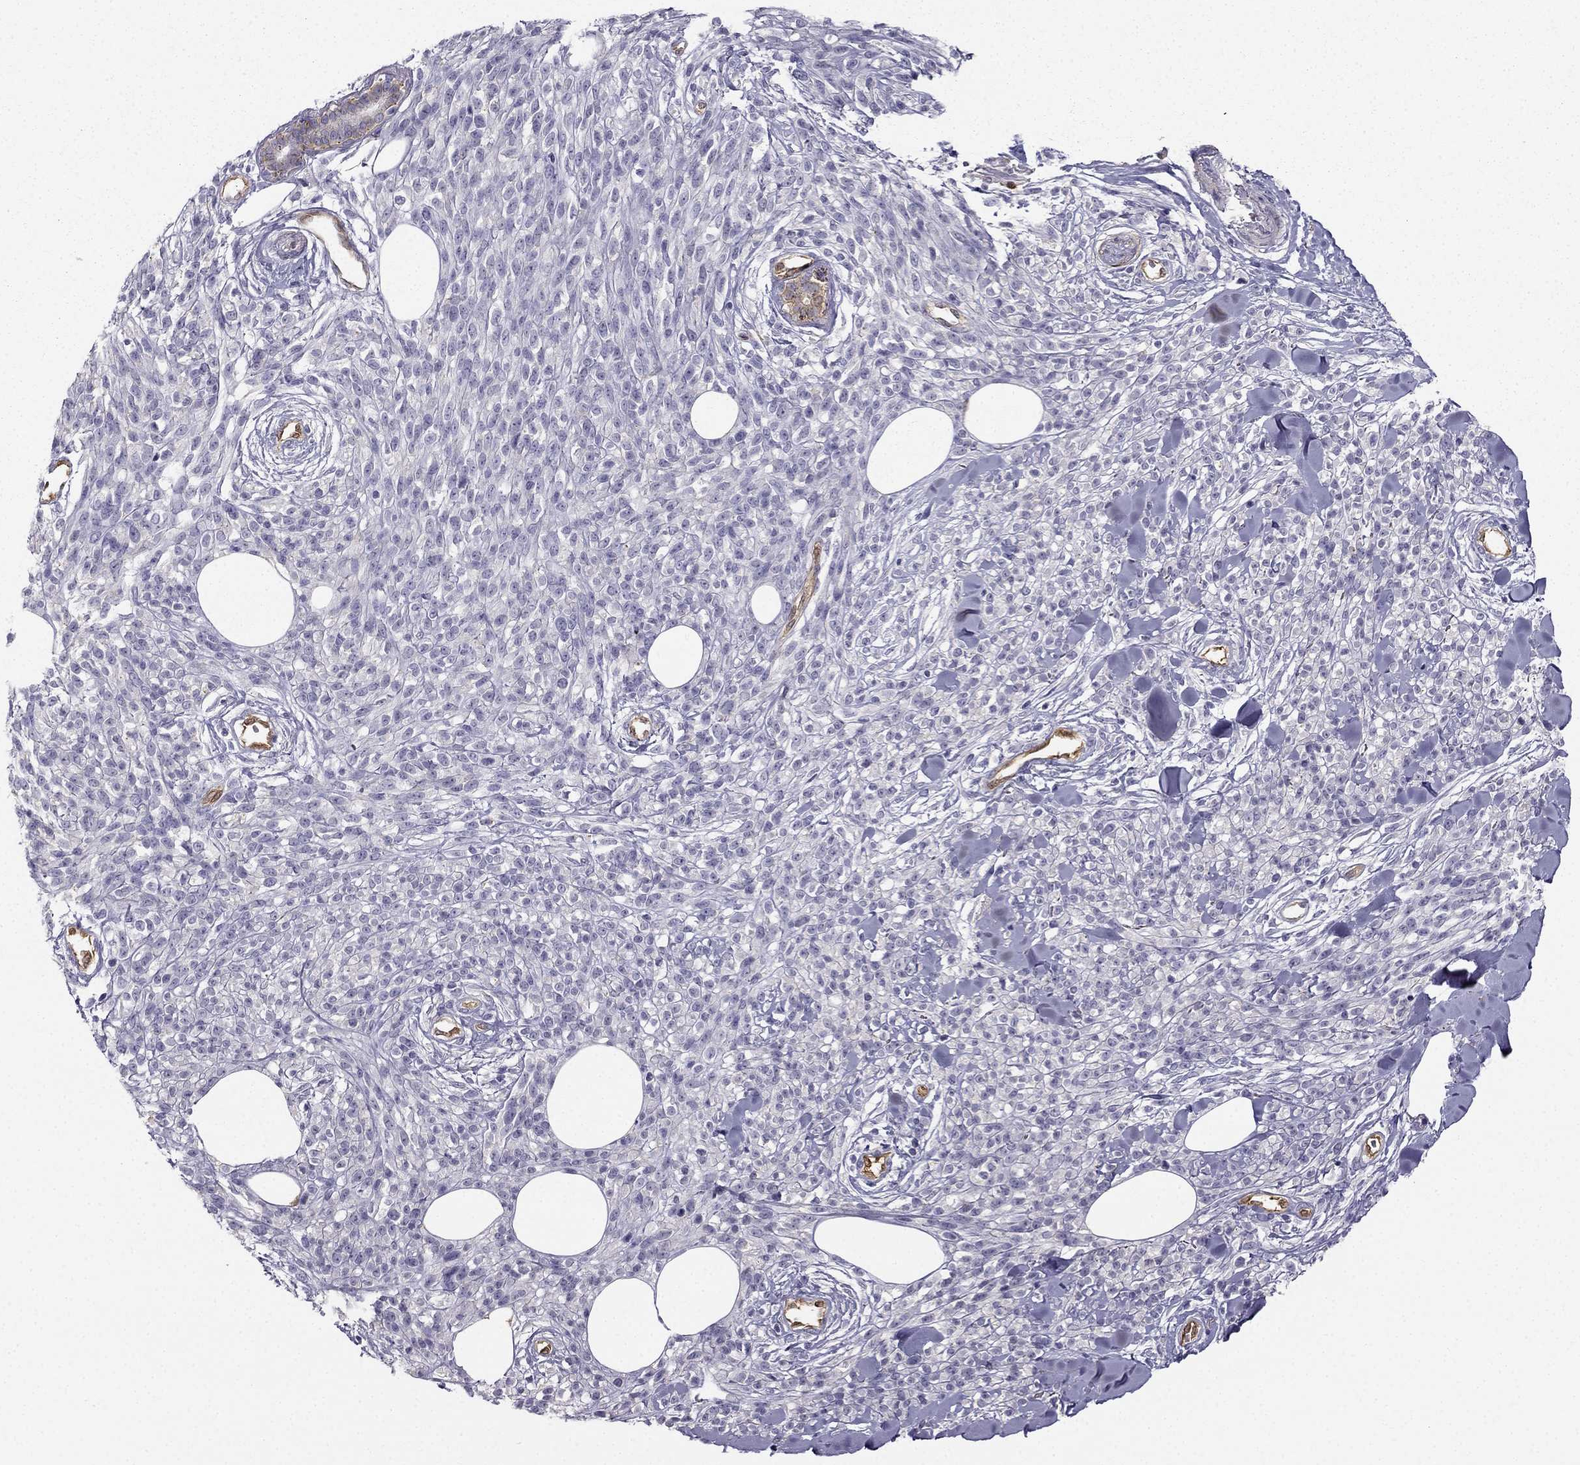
{"staining": {"intensity": "negative", "quantity": "none", "location": "none"}, "tissue": "melanoma", "cell_type": "Tumor cells", "image_type": "cancer", "snomed": [{"axis": "morphology", "description": "Malignant melanoma, NOS"}, {"axis": "topography", "description": "Skin"}, {"axis": "topography", "description": "Skin of trunk"}], "caption": "Malignant melanoma was stained to show a protein in brown. There is no significant expression in tumor cells. Nuclei are stained in blue.", "gene": "NQO1", "patient": {"sex": "male", "age": 74}}